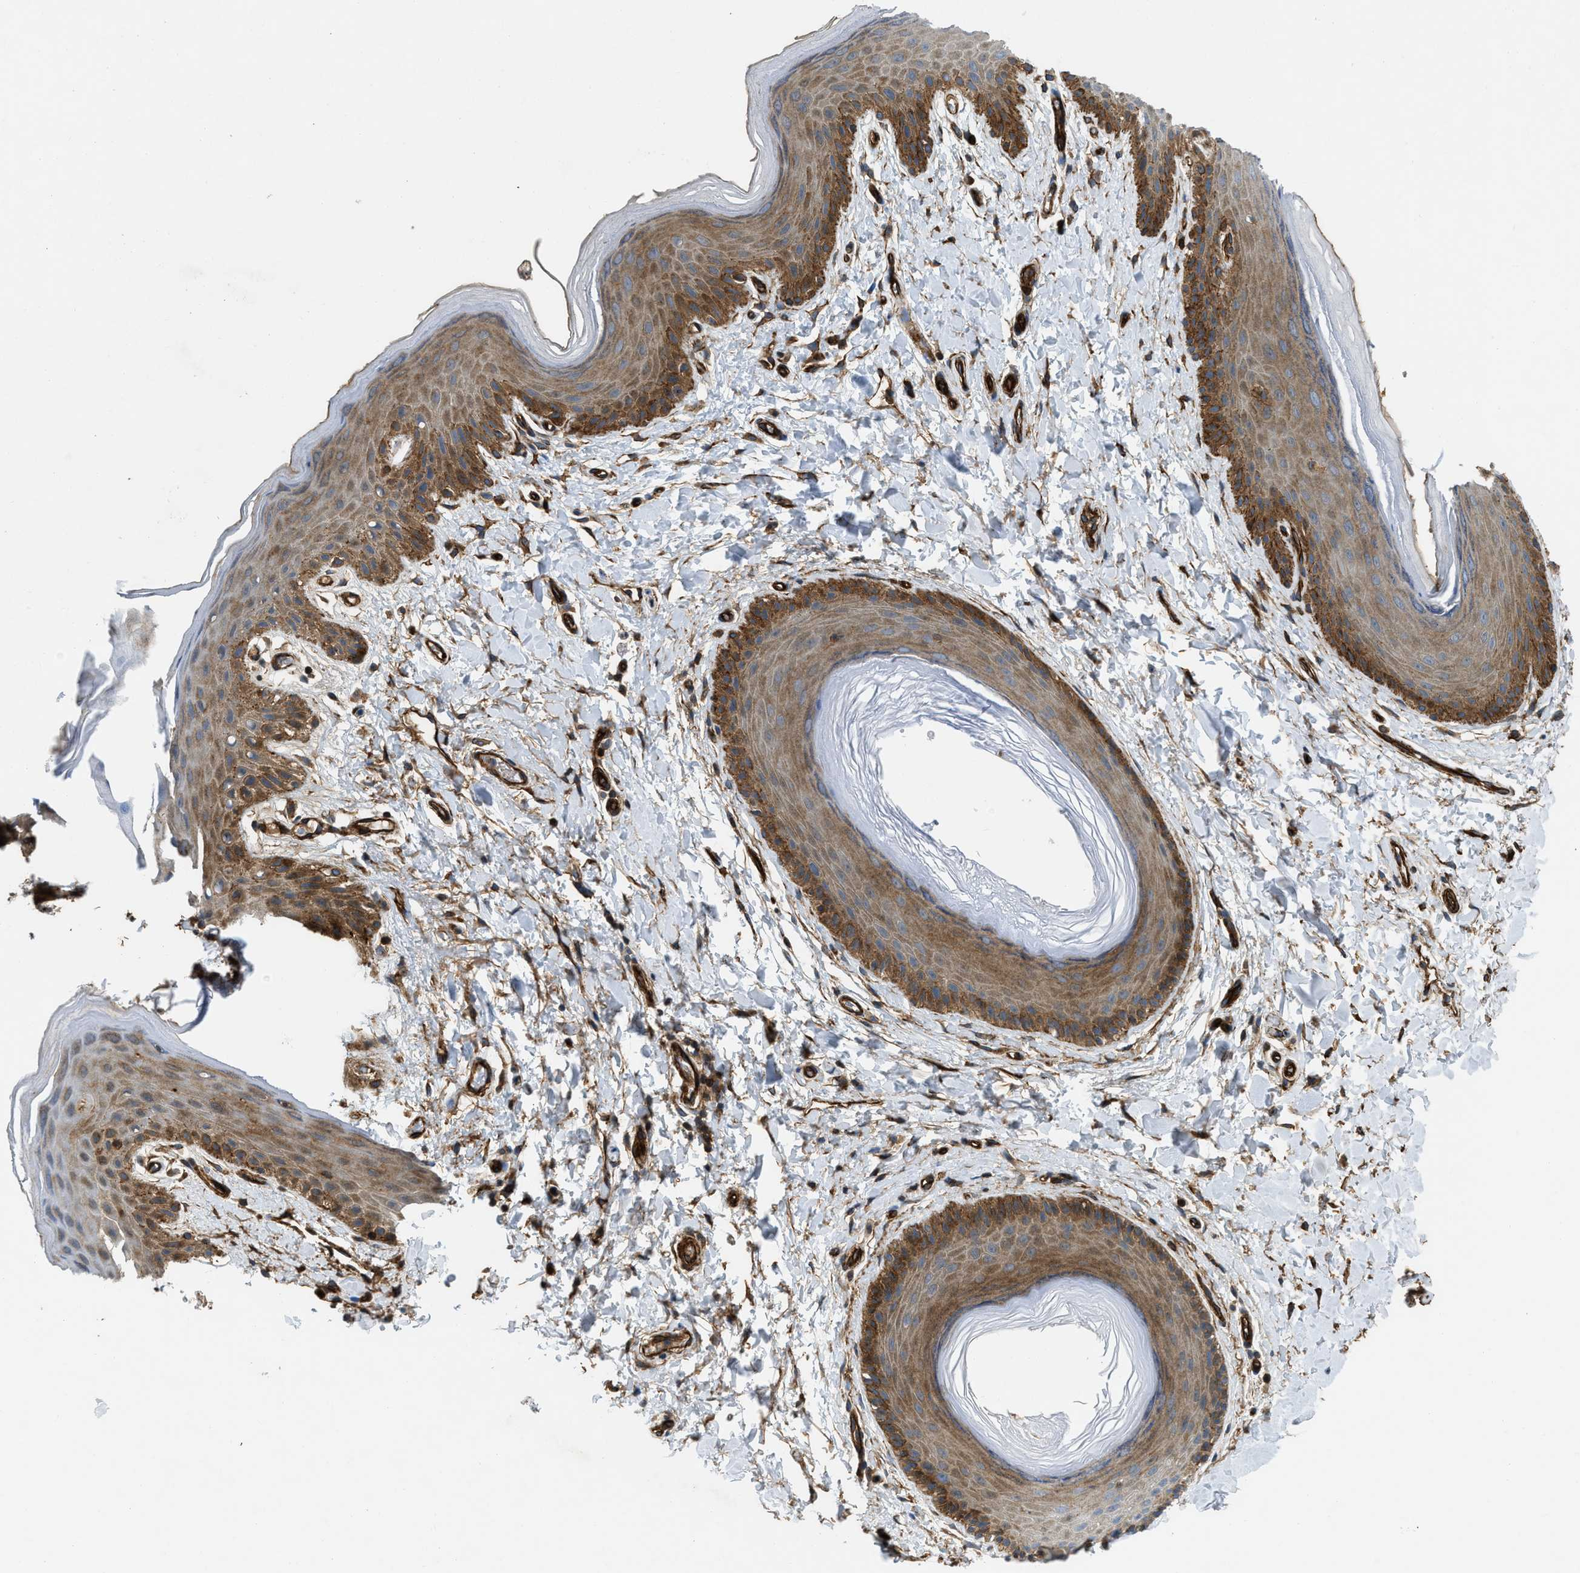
{"staining": {"intensity": "moderate", "quantity": ">75%", "location": "cytoplasmic/membranous"}, "tissue": "skin", "cell_type": "Epidermal cells", "image_type": "normal", "snomed": [{"axis": "morphology", "description": "Normal tissue, NOS"}, {"axis": "topography", "description": "Anal"}], "caption": "Immunohistochemical staining of unremarkable human skin demonstrates >75% levels of moderate cytoplasmic/membranous protein expression in approximately >75% of epidermal cells.", "gene": "NYNRIN", "patient": {"sex": "male", "age": 44}}